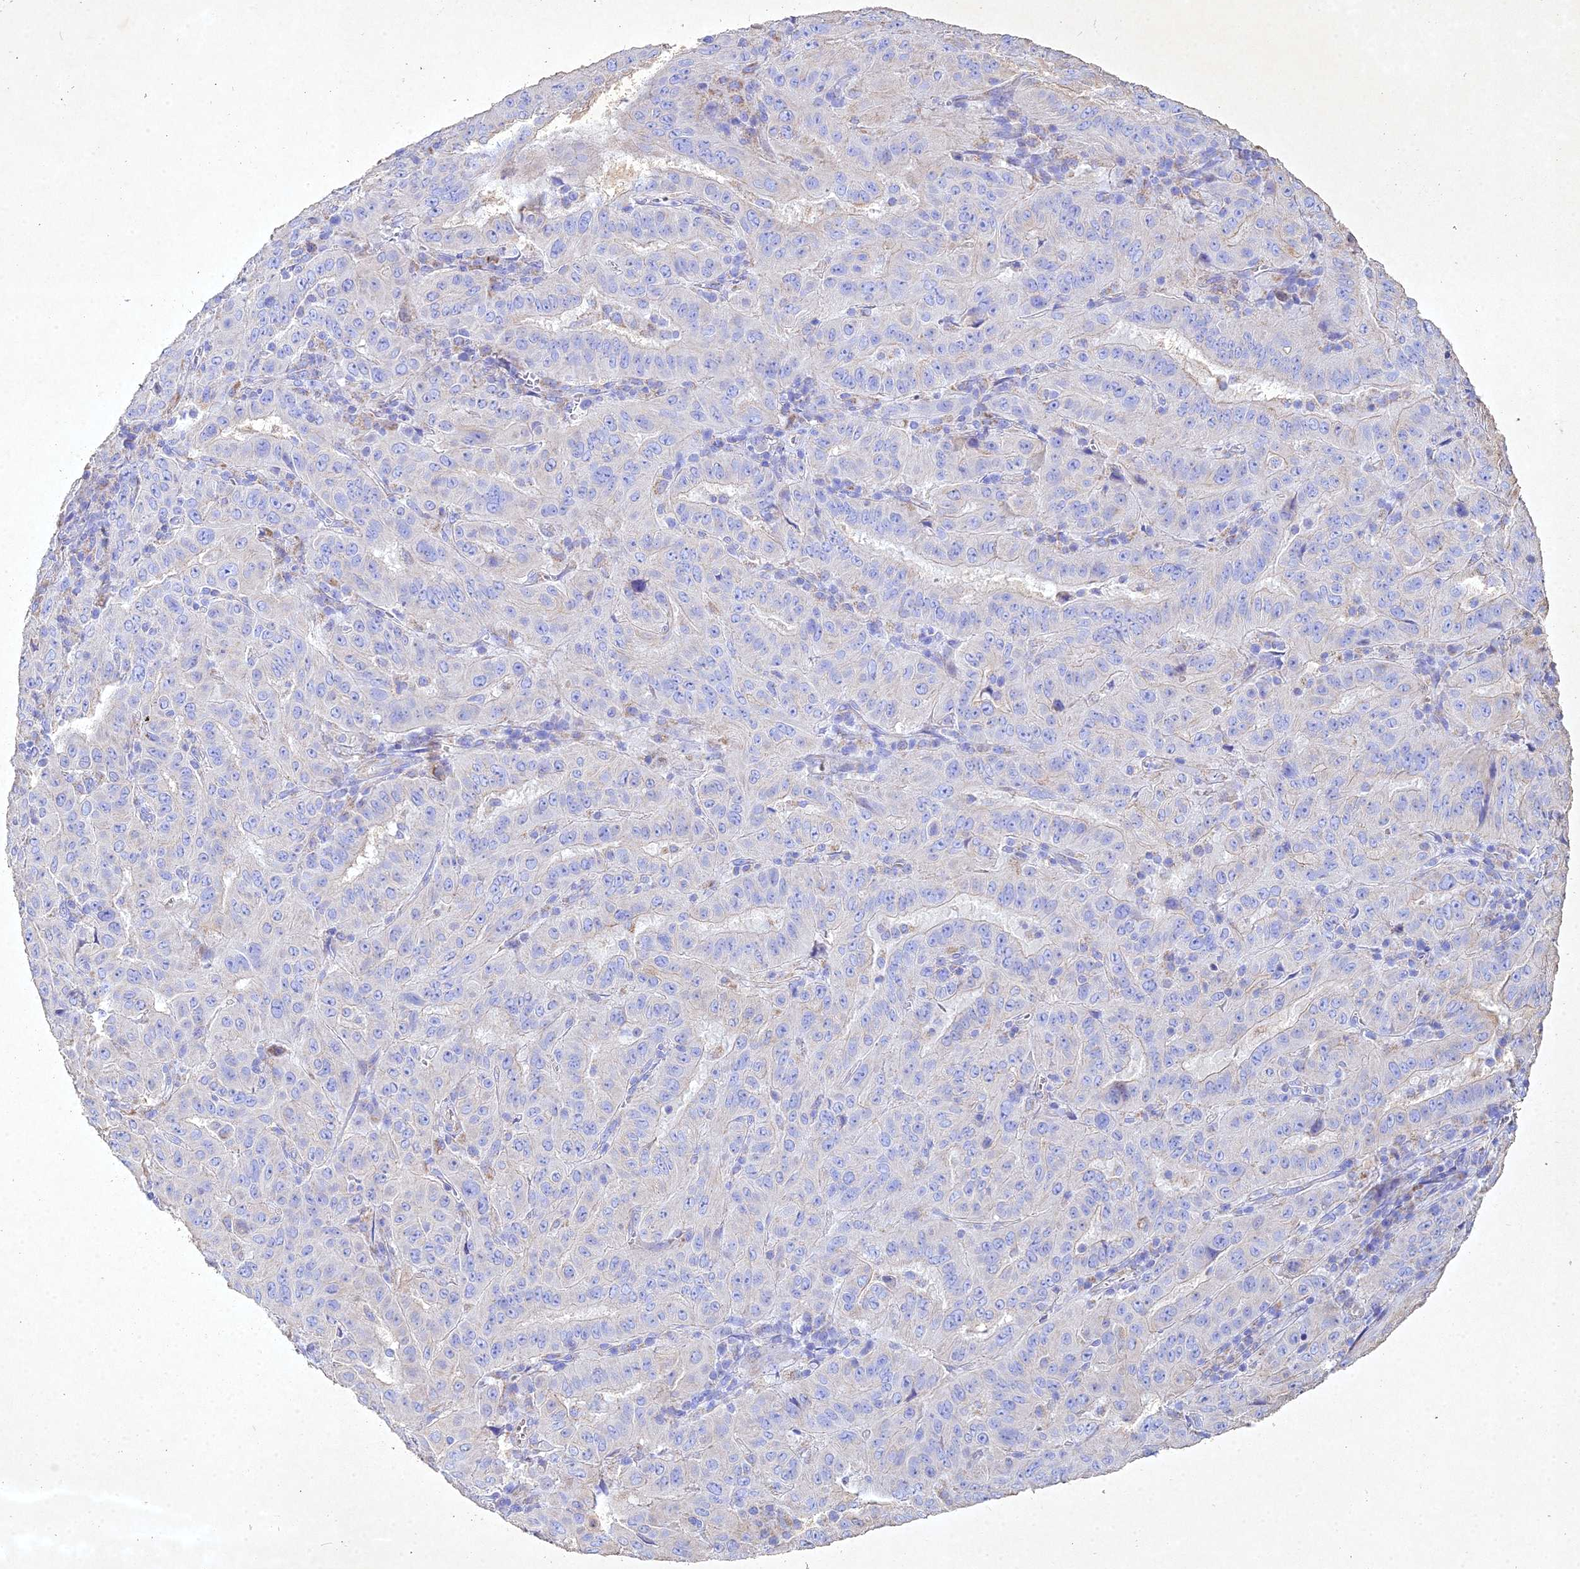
{"staining": {"intensity": "negative", "quantity": "none", "location": "none"}, "tissue": "pancreatic cancer", "cell_type": "Tumor cells", "image_type": "cancer", "snomed": [{"axis": "morphology", "description": "Adenocarcinoma, NOS"}, {"axis": "topography", "description": "Pancreas"}], "caption": "Protein analysis of pancreatic cancer demonstrates no significant positivity in tumor cells.", "gene": "NDUFV1", "patient": {"sex": "male", "age": 63}}